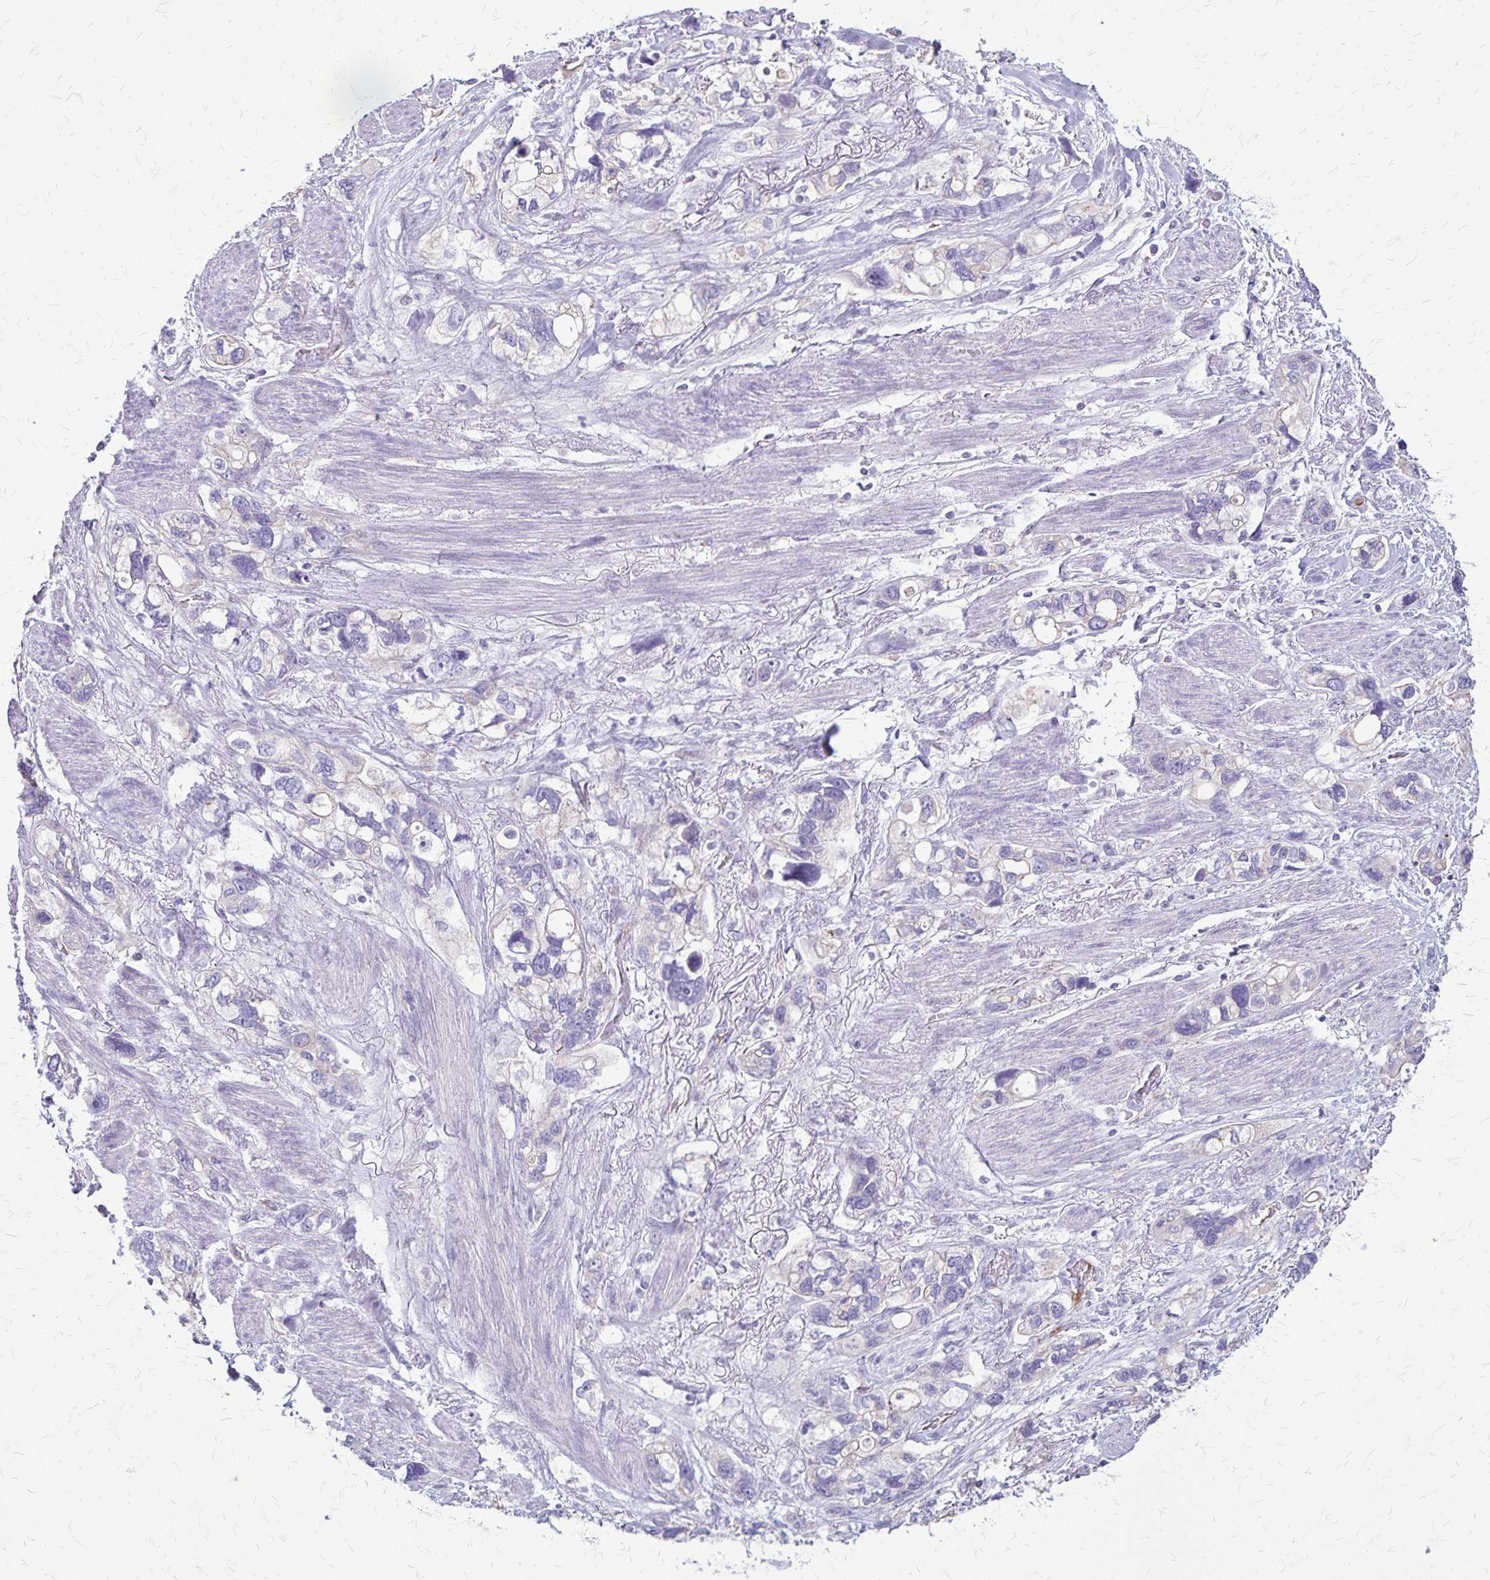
{"staining": {"intensity": "negative", "quantity": "none", "location": "none"}, "tissue": "stomach cancer", "cell_type": "Tumor cells", "image_type": "cancer", "snomed": [{"axis": "morphology", "description": "Adenocarcinoma, NOS"}, {"axis": "topography", "description": "Stomach, upper"}], "caption": "This is an IHC image of stomach cancer. There is no expression in tumor cells.", "gene": "GP9", "patient": {"sex": "female", "age": 81}}